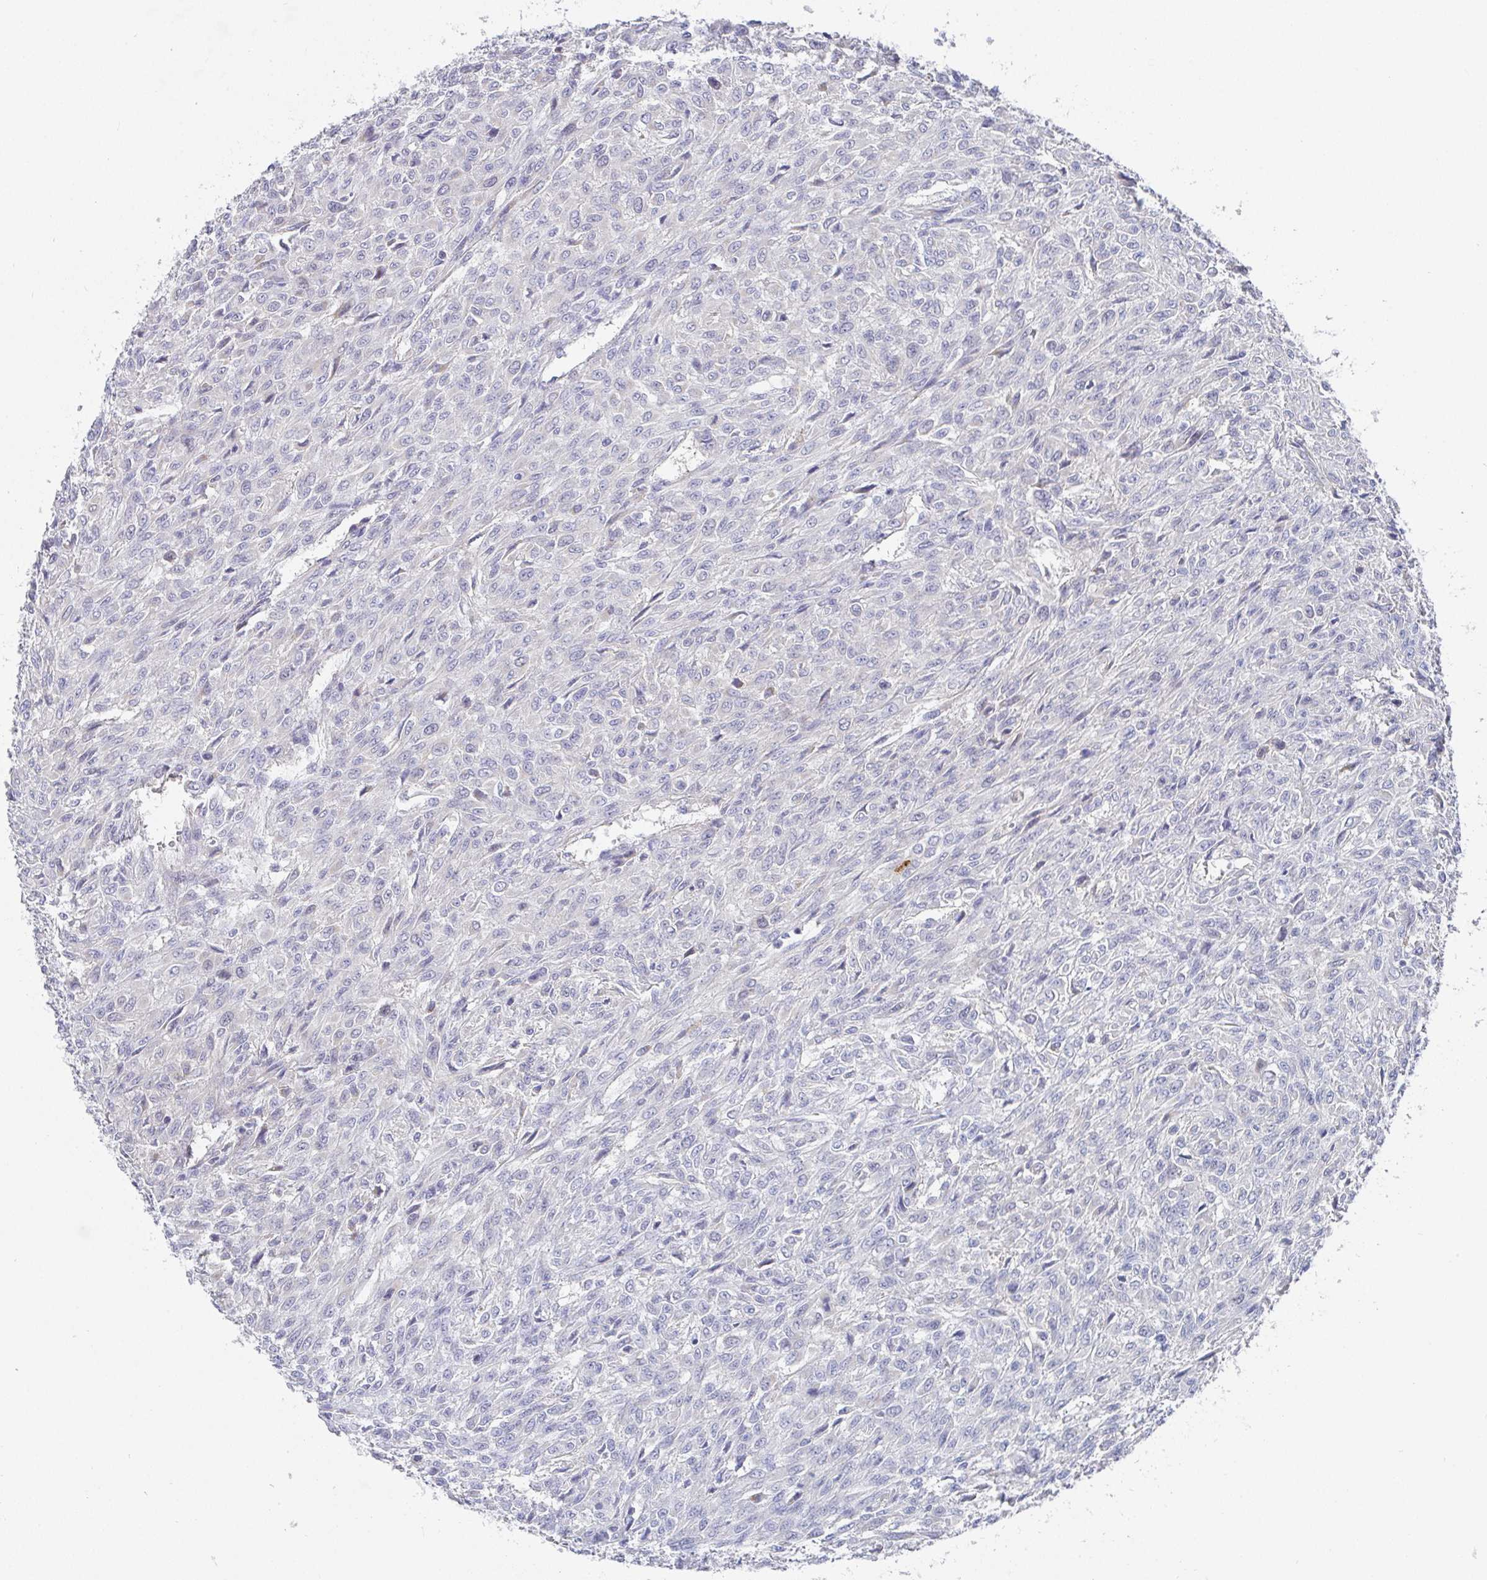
{"staining": {"intensity": "negative", "quantity": "none", "location": "none"}, "tissue": "renal cancer", "cell_type": "Tumor cells", "image_type": "cancer", "snomed": [{"axis": "morphology", "description": "Adenocarcinoma, NOS"}, {"axis": "topography", "description": "Kidney"}], "caption": "This is an immunohistochemistry (IHC) micrograph of human renal cancer. There is no staining in tumor cells.", "gene": "ATP5F1C", "patient": {"sex": "male", "age": 58}}